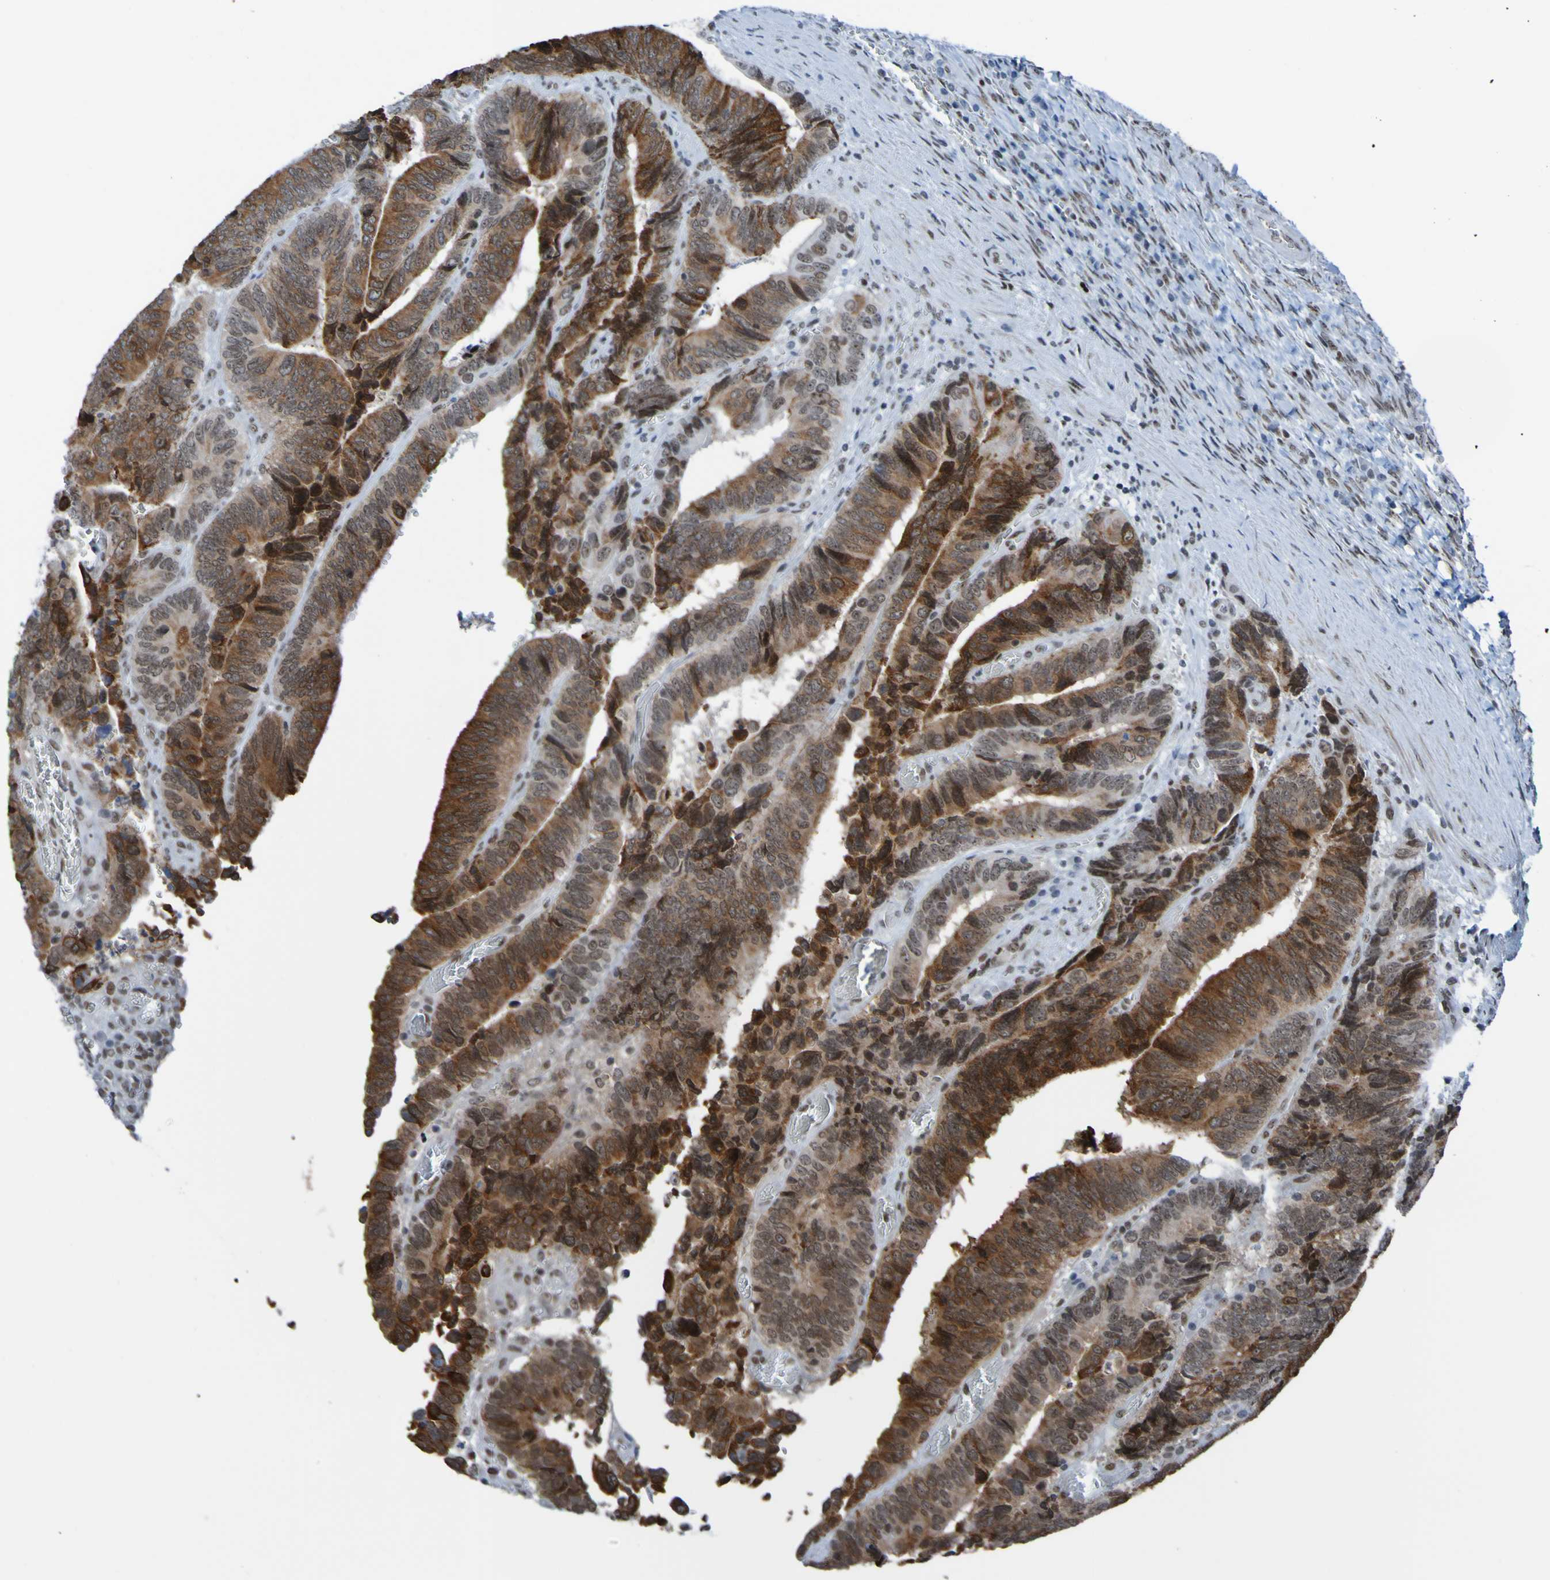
{"staining": {"intensity": "strong", "quantity": ">75%", "location": "cytoplasmic/membranous,nuclear"}, "tissue": "colorectal cancer", "cell_type": "Tumor cells", "image_type": "cancer", "snomed": [{"axis": "morphology", "description": "Adenocarcinoma, NOS"}, {"axis": "topography", "description": "Colon"}], "caption": "This micrograph reveals IHC staining of adenocarcinoma (colorectal), with high strong cytoplasmic/membranous and nuclear expression in approximately >75% of tumor cells.", "gene": "PHF2", "patient": {"sex": "male", "age": 72}}